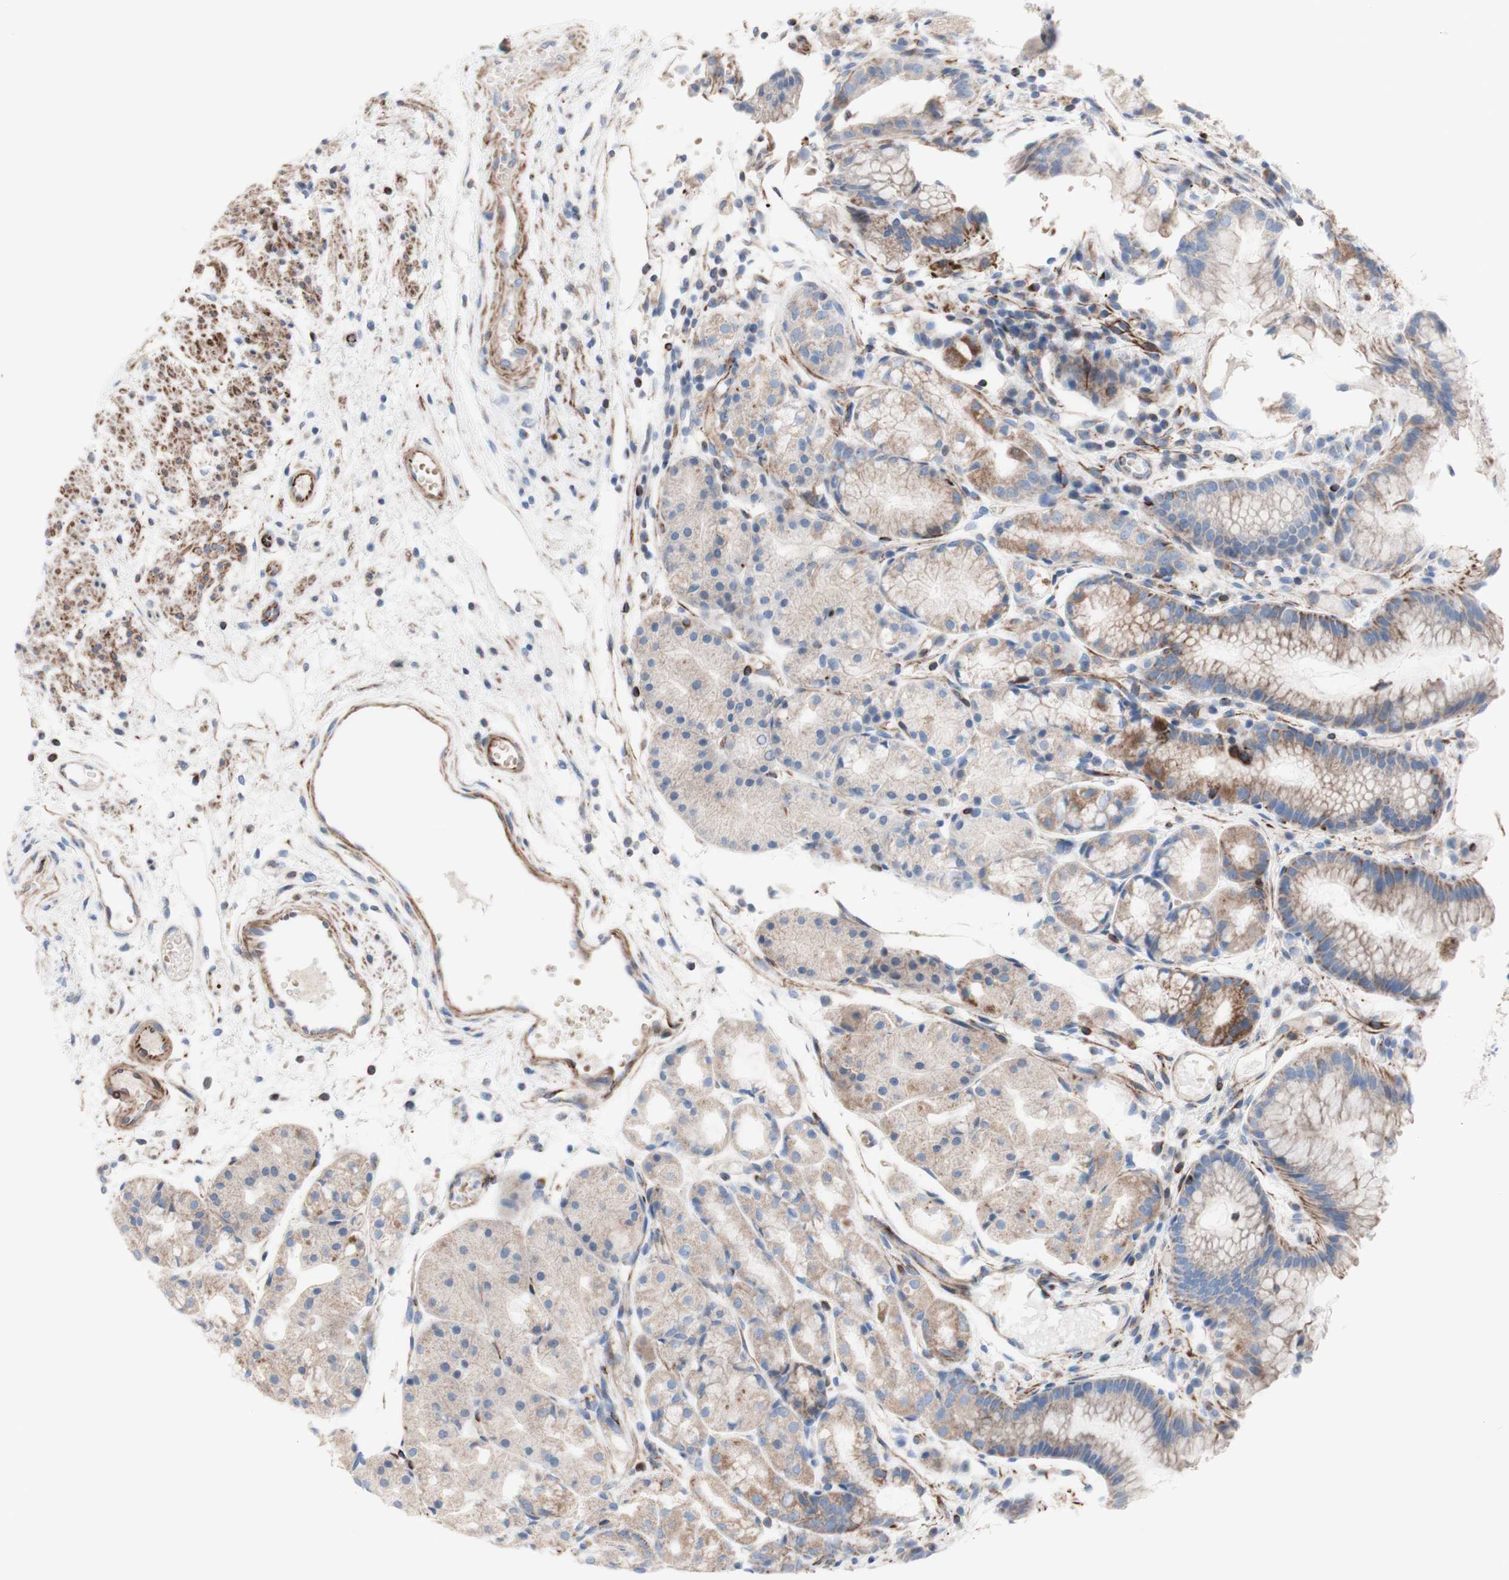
{"staining": {"intensity": "moderate", "quantity": ">75%", "location": "cytoplasmic/membranous"}, "tissue": "stomach", "cell_type": "Glandular cells", "image_type": "normal", "snomed": [{"axis": "morphology", "description": "Normal tissue, NOS"}, {"axis": "topography", "description": "Stomach, upper"}], "caption": "Moderate cytoplasmic/membranous positivity is identified in about >75% of glandular cells in unremarkable stomach. Nuclei are stained in blue.", "gene": "AGPAT5", "patient": {"sex": "male", "age": 72}}